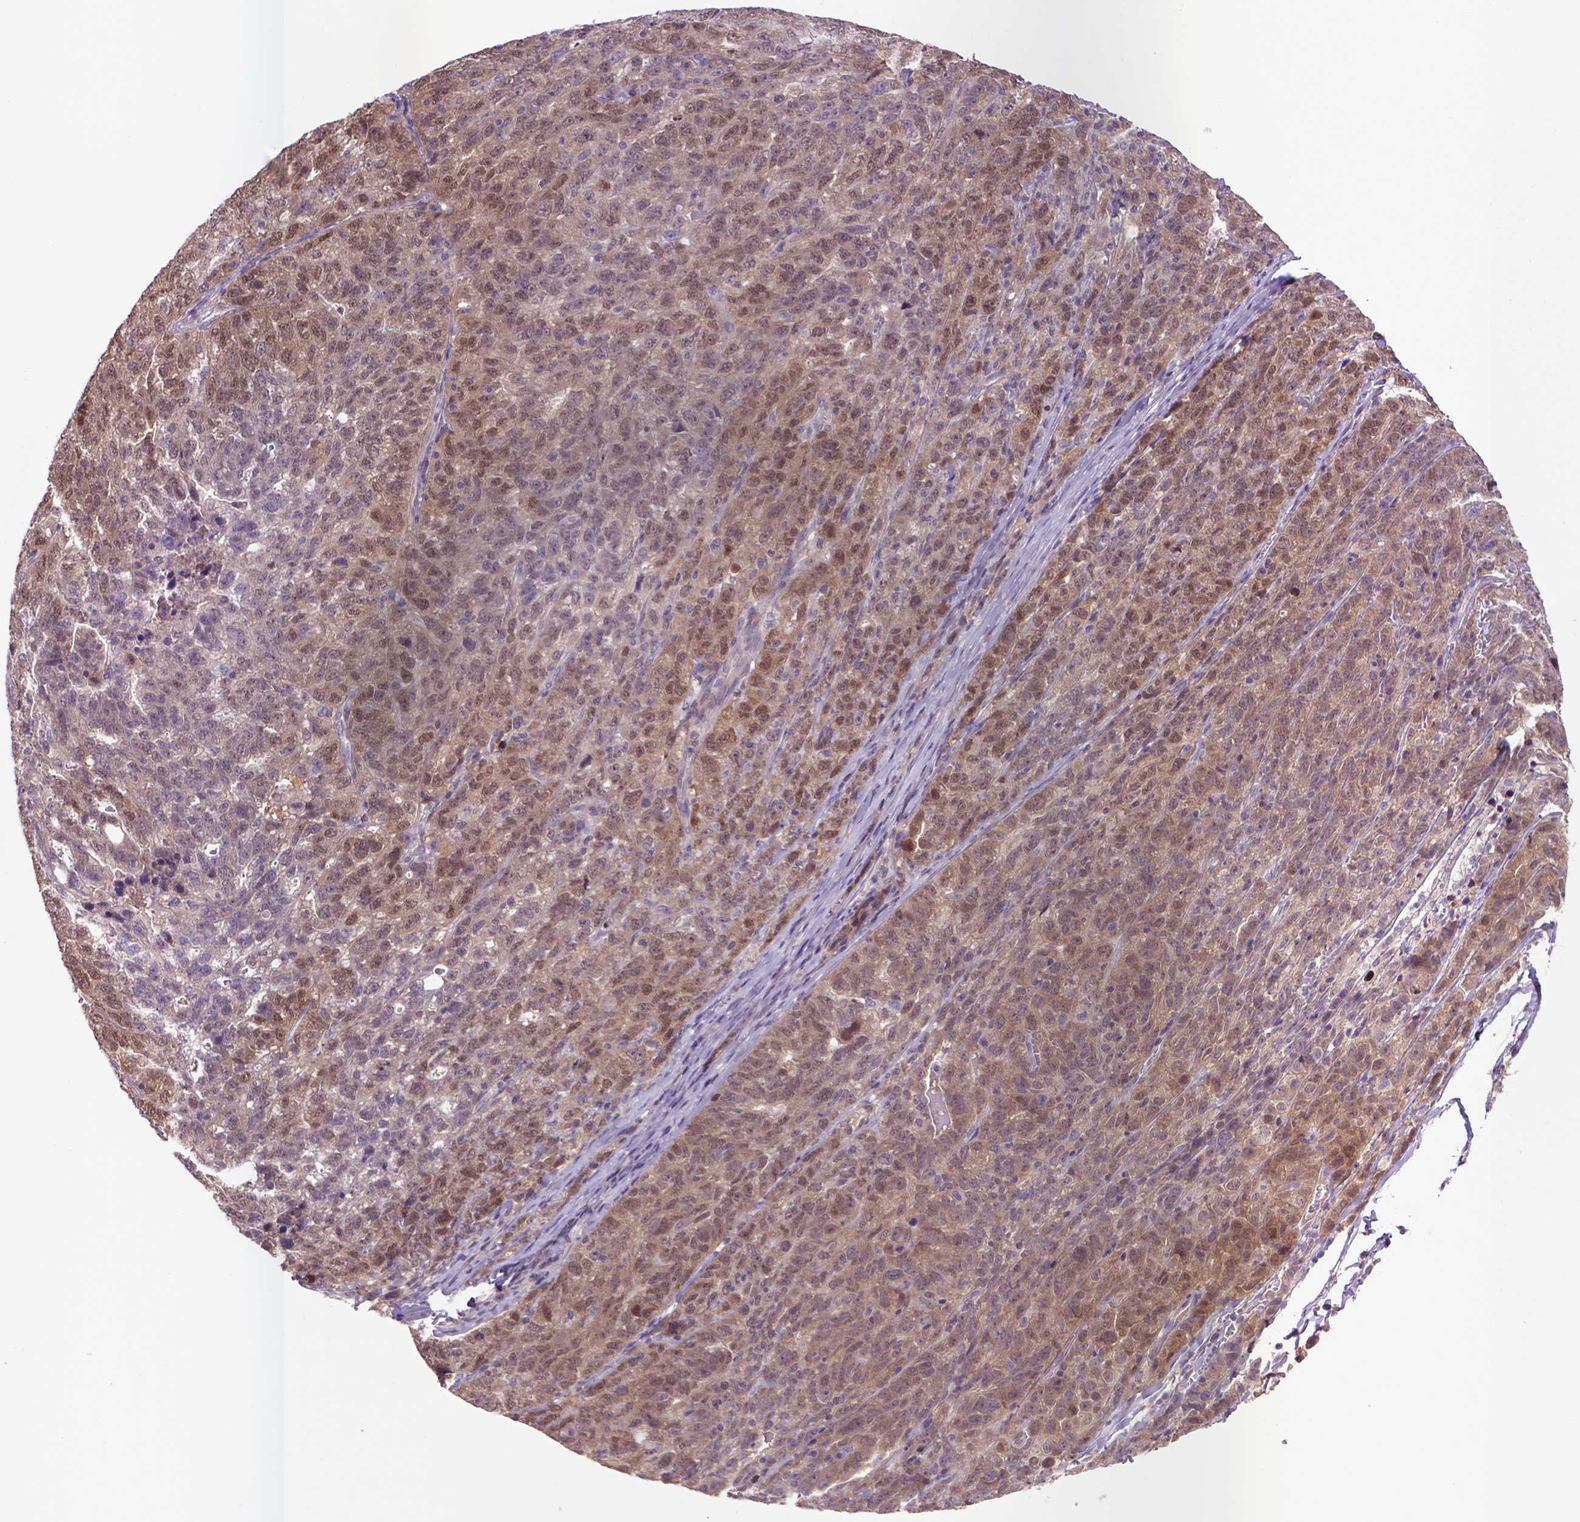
{"staining": {"intensity": "moderate", "quantity": ">75%", "location": "cytoplasmic/membranous,nuclear"}, "tissue": "ovarian cancer", "cell_type": "Tumor cells", "image_type": "cancer", "snomed": [{"axis": "morphology", "description": "Cystadenocarcinoma, serous, NOS"}, {"axis": "topography", "description": "Ovary"}], "caption": "Ovarian cancer stained with DAB immunohistochemistry shows medium levels of moderate cytoplasmic/membranous and nuclear expression in approximately >75% of tumor cells. (Brightfield microscopy of DAB IHC at high magnification).", "gene": "HSPBP1", "patient": {"sex": "female", "age": 71}}